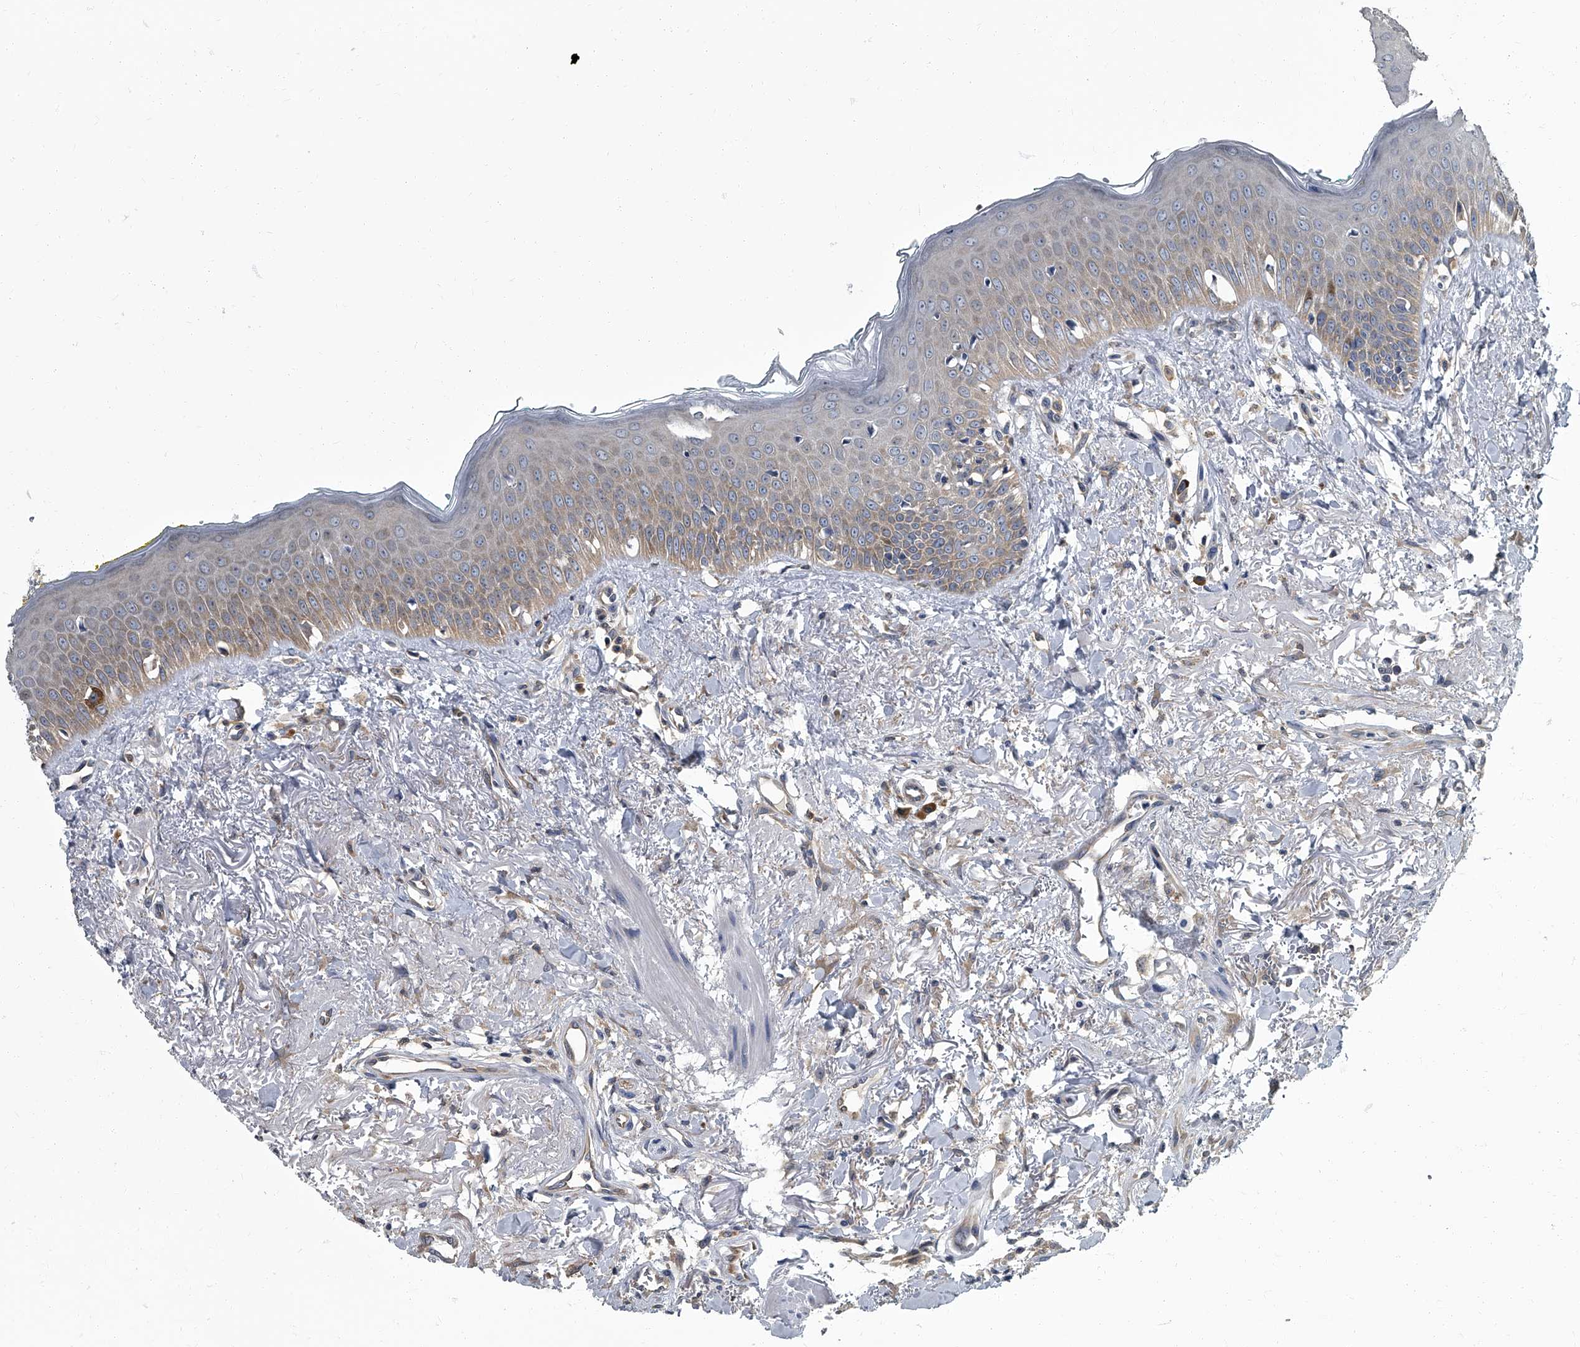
{"staining": {"intensity": "weak", "quantity": "25%-75%", "location": "cytoplasmic/membranous"}, "tissue": "oral mucosa", "cell_type": "Squamous epithelial cells", "image_type": "normal", "snomed": [{"axis": "morphology", "description": "Normal tissue, NOS"}, {"axis": "topography", "description": "Oral tissue"}], "caption": "Protein expression analysis of unremarkable human oral mucosa reveals weak cytoplasmic/membranous positivity in approximately 25%-75% of squamous epithelial cells.", "gene": "CDV3", "patient": {"sex": "female", "age": 70}}